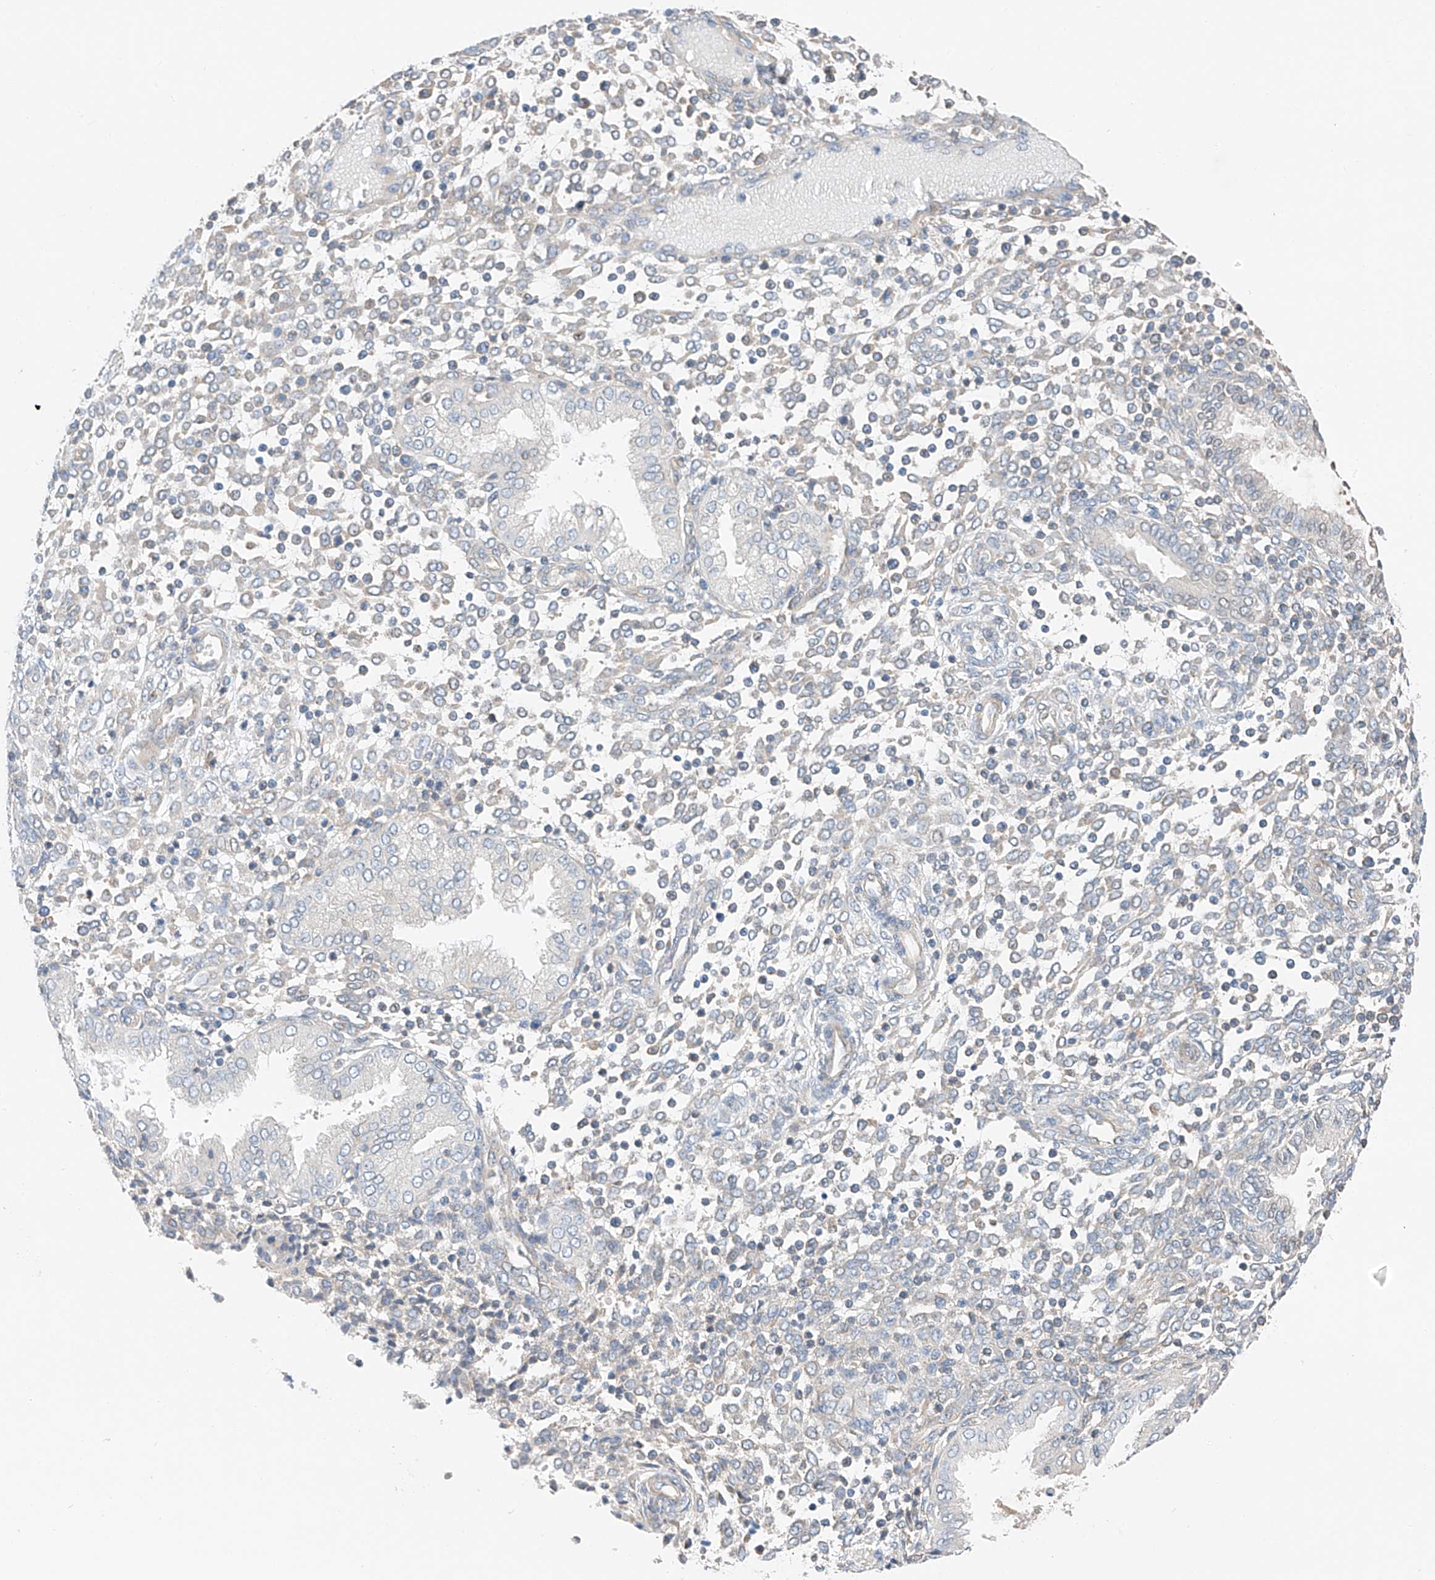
{"staining": {"intensity": "negative", "quantity": "none", "location": "none"}, "tissue": "endometrium", "cell_type": "Cells in endometrial stroma", "image_type": "normal", "snomed": [{"axis": "morphology", "description": "Normal tissue, NOS"}, {"axis": "topography", "description": "Endometrium"}], "caption": "A histopathology image of endometrium stained for a protein shows no brown staining in cells in endometrial stroma. (DAB IHC, high magnification).", "gene": "RUSC1", "patient": {"sex": "female", "age": 53}}